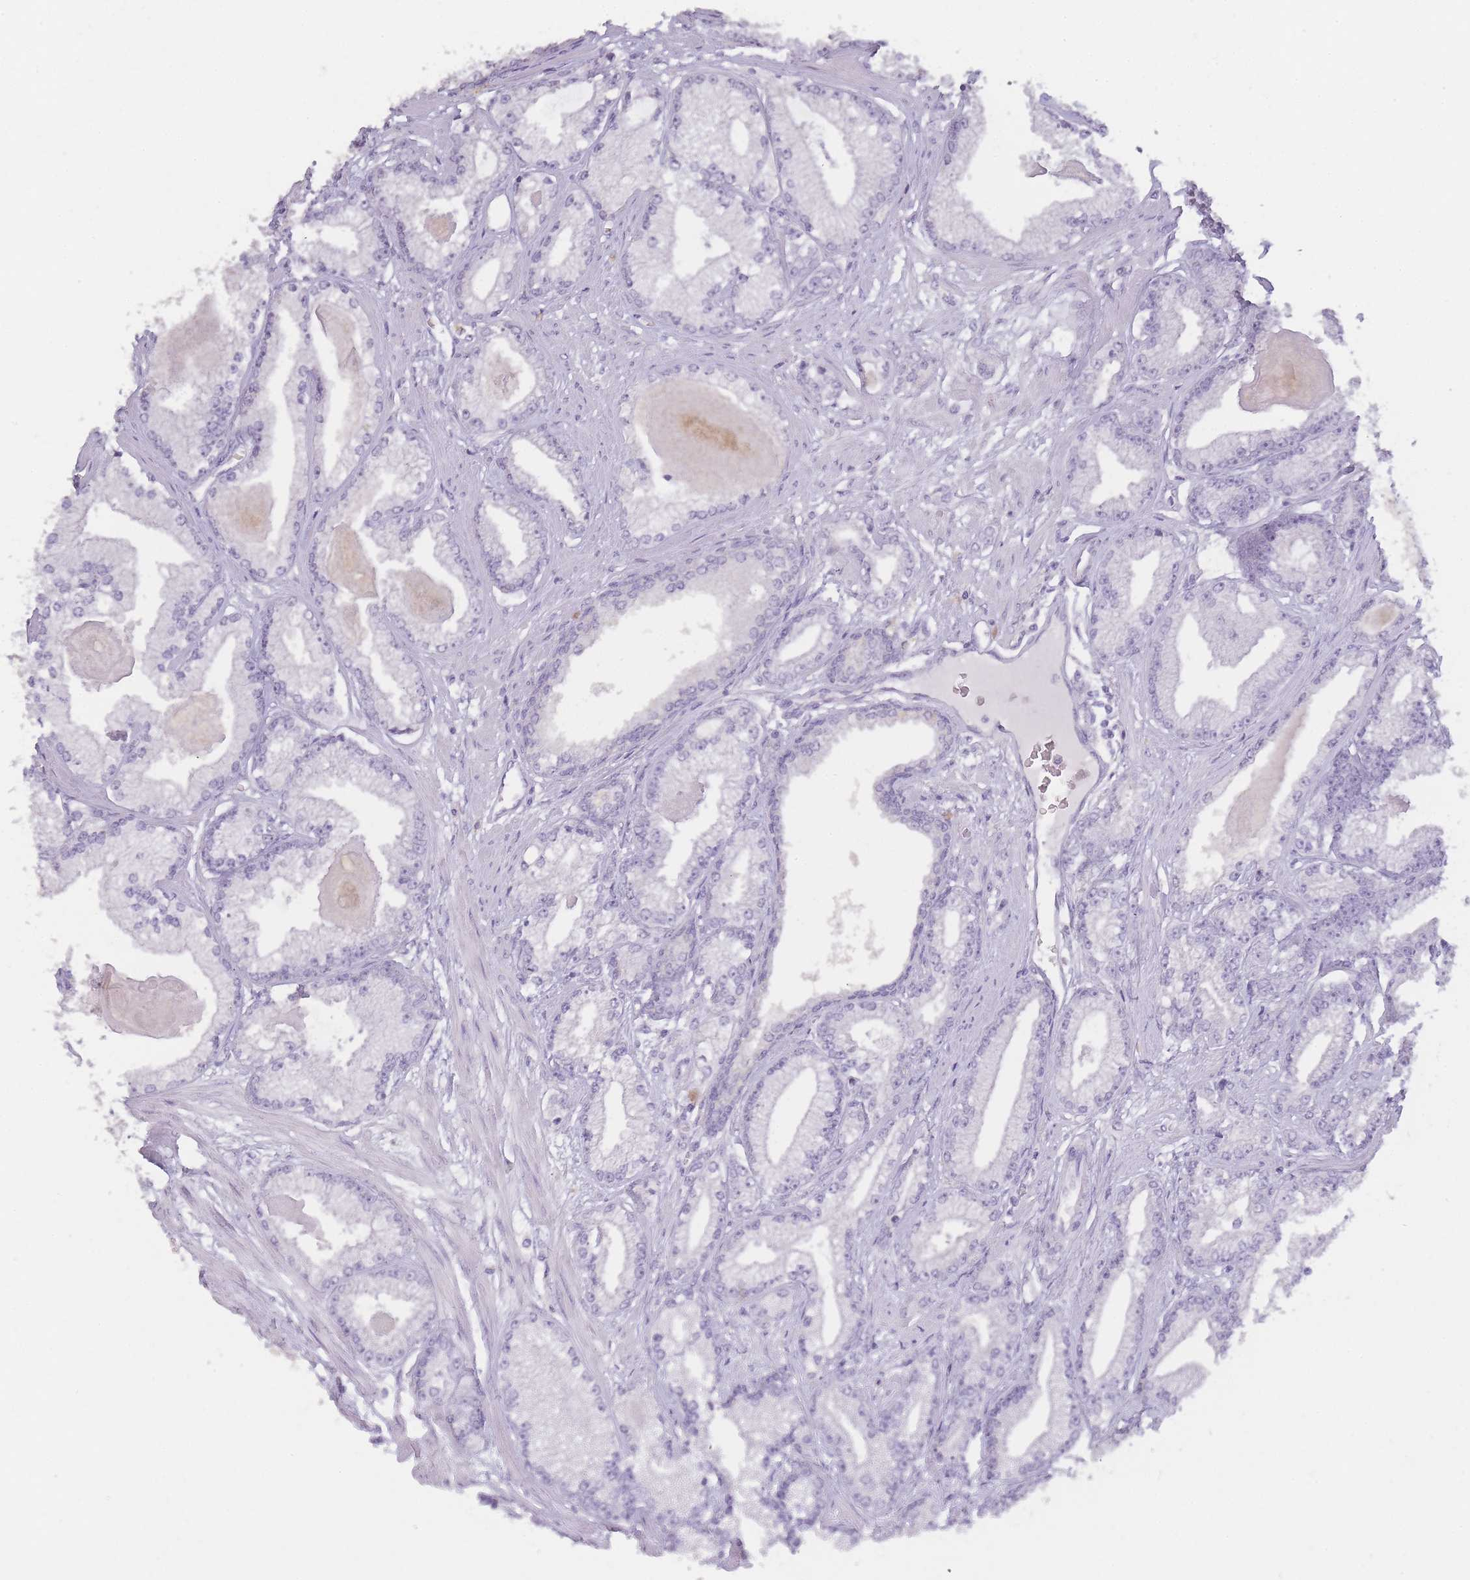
{"staining": {"intensity": "negative", "quantity": "none", "location": "none"}, "tissue": "prostate cancer", "cell_type": "Tumor cells", "image_type": "cancer", "snomed": [{"axis": "morphology", "description": "Adenocarcinoma, Low grade"}, {"axis": "topography", "description": "Prostate"}], "caption": "An immunohistochemistry image of prostate low-grade adenocarcinoma is shown. There is no staining in tumor cells of prostate low-grade adenocarcinoma.", "gene": "INS", "patient": {"sex": "male", "age": 64}}